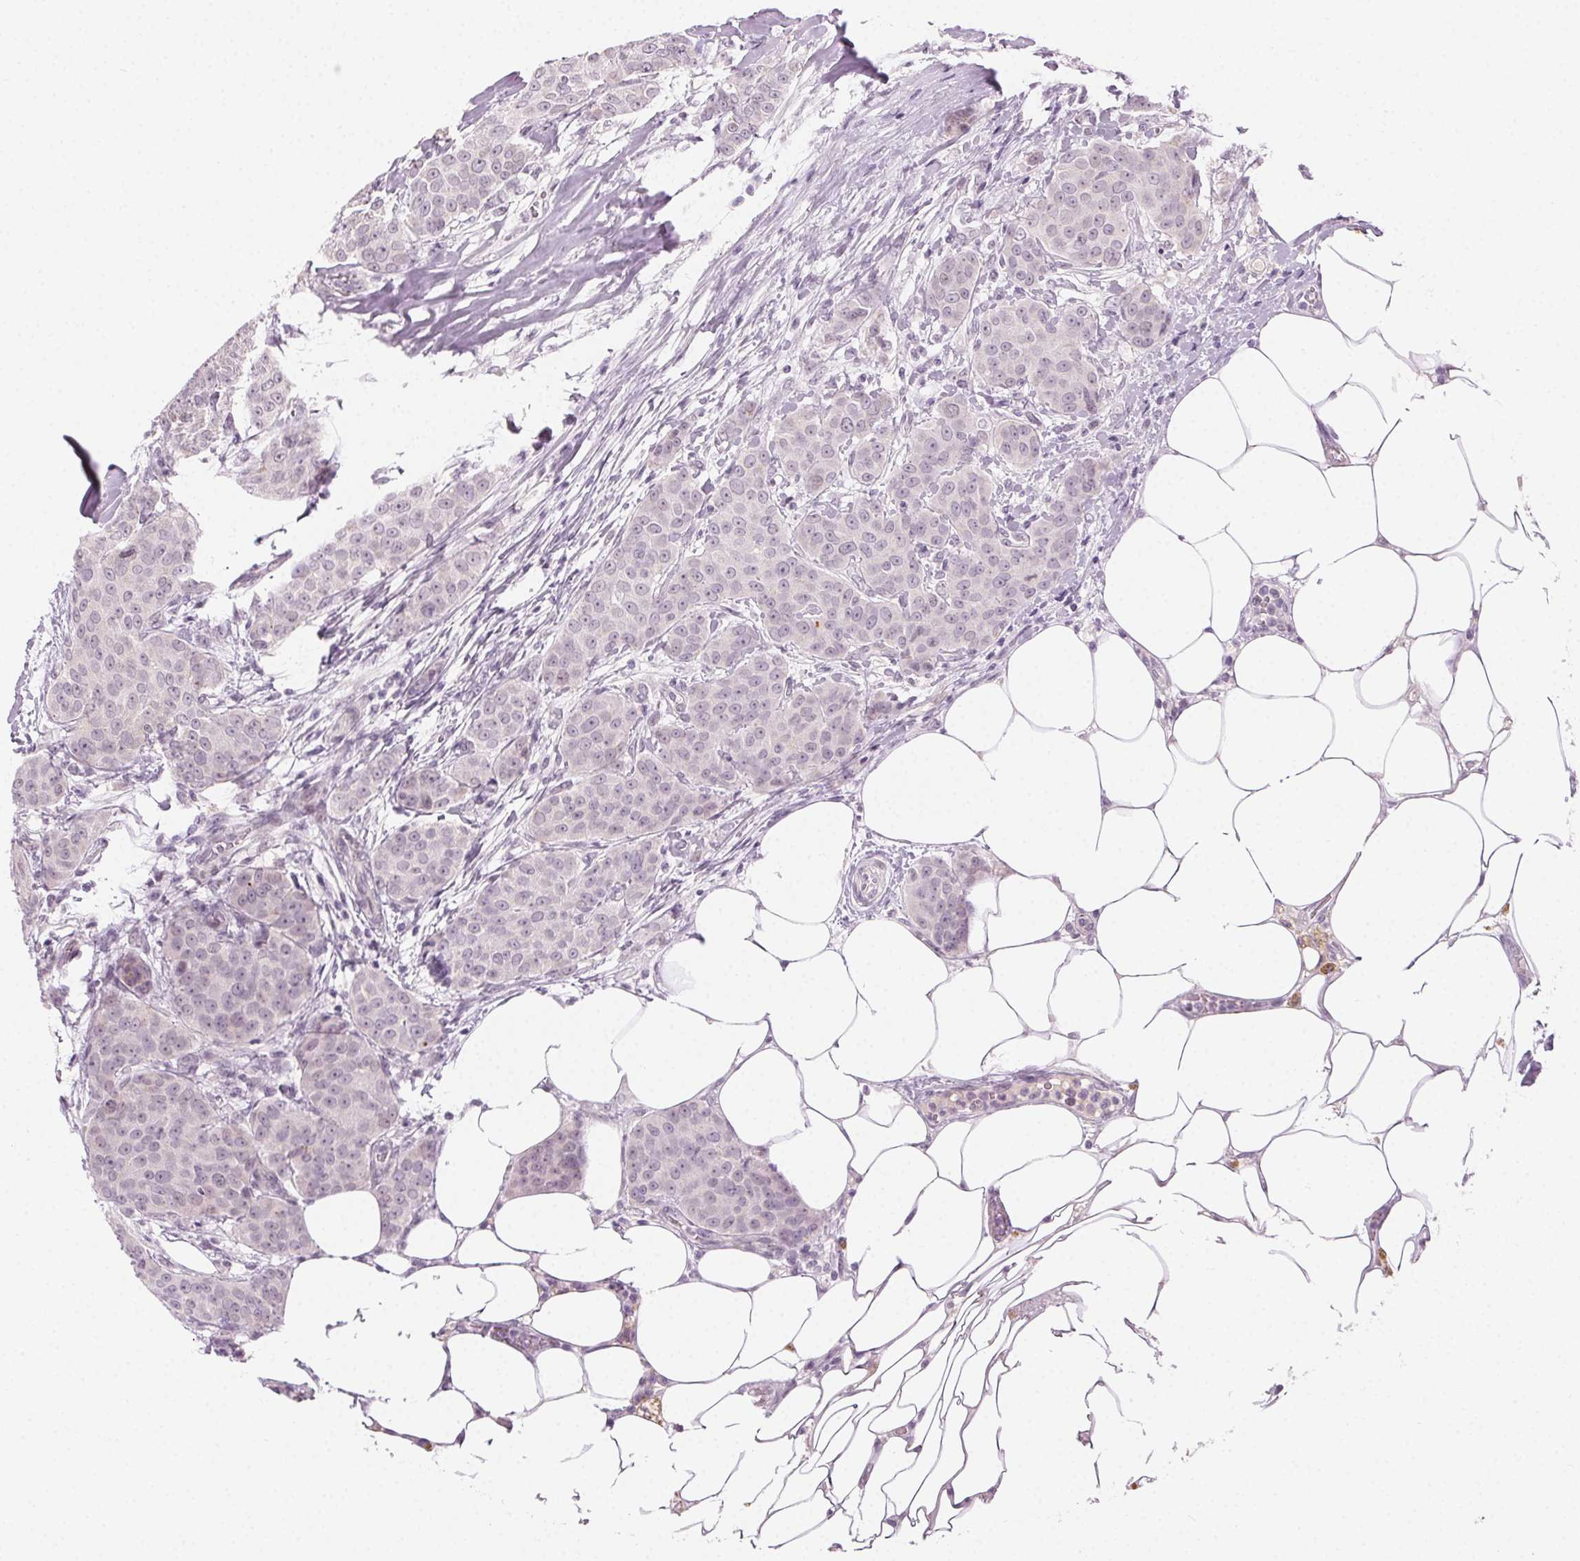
{"staining": {"intensity": "negative", "quantity": "none", "location": "none"}, "tissue": "breast cancer", "cell_type": "Tumor cells", "image_type": "cancer", "snomed": [{"axis": "morphology", "description": "Duct carcinoma"}, {"axis": "topography", "description": "Breast"}], "caption": "Breast invasive ductal carcinoma stained for a protein using immunohistochemistry shows no expression tumor cells.", "gene": "HSF5", "patient": {"sex": "female", "age": 91}}